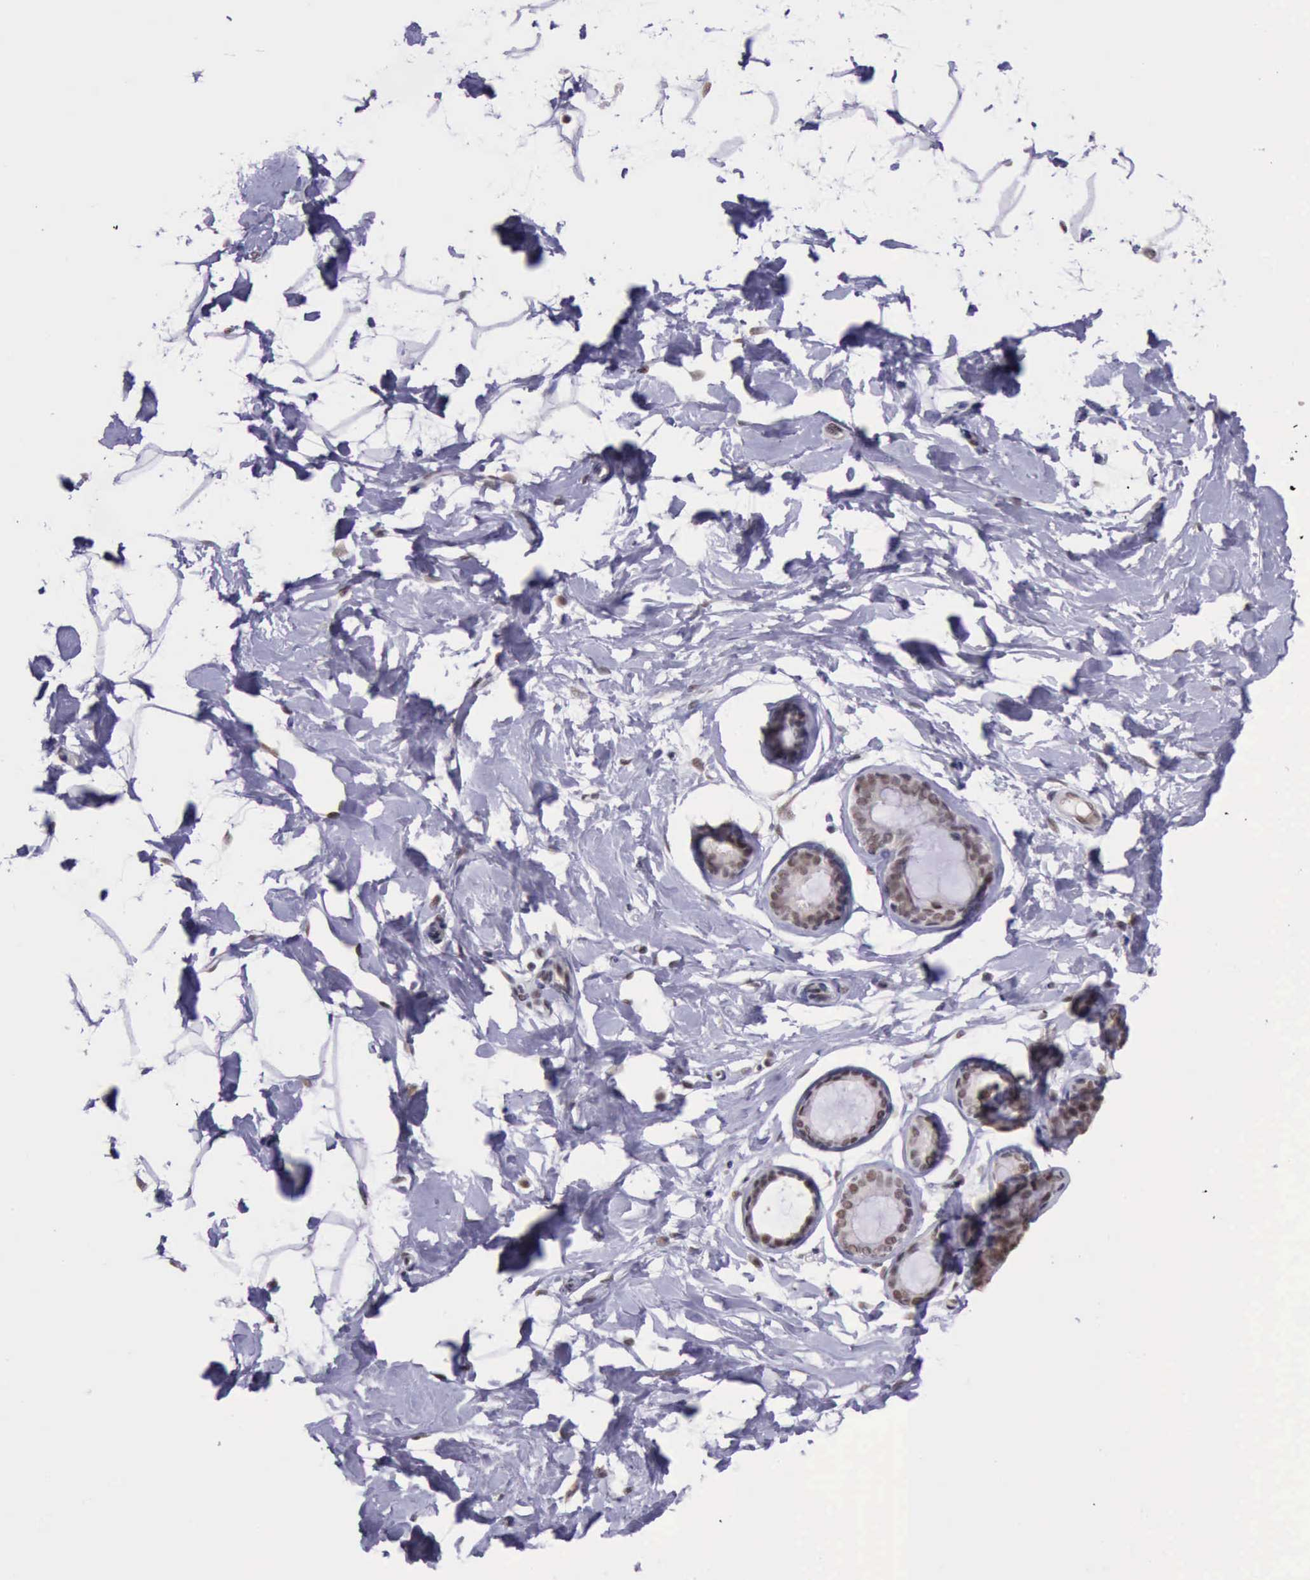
{"staining": {"intensity": "moderate", "quantity": ">75%", "location": "nuclear"}, "tissue": "breast", "cell_type": "Adipocytes", "image_type": "normal", "snomed": [{"axis": "morphology", "description": "Normal tissue, NOS"}, {"axis": "topography", "description": "Breast"}], "caption": "Breast stained with immunohistochemistry demonstrates moderate nuclear expression in about >75% of adipocytes.", "gene": "PRPF39", "patient": {"sex": "female", "age": 23}}